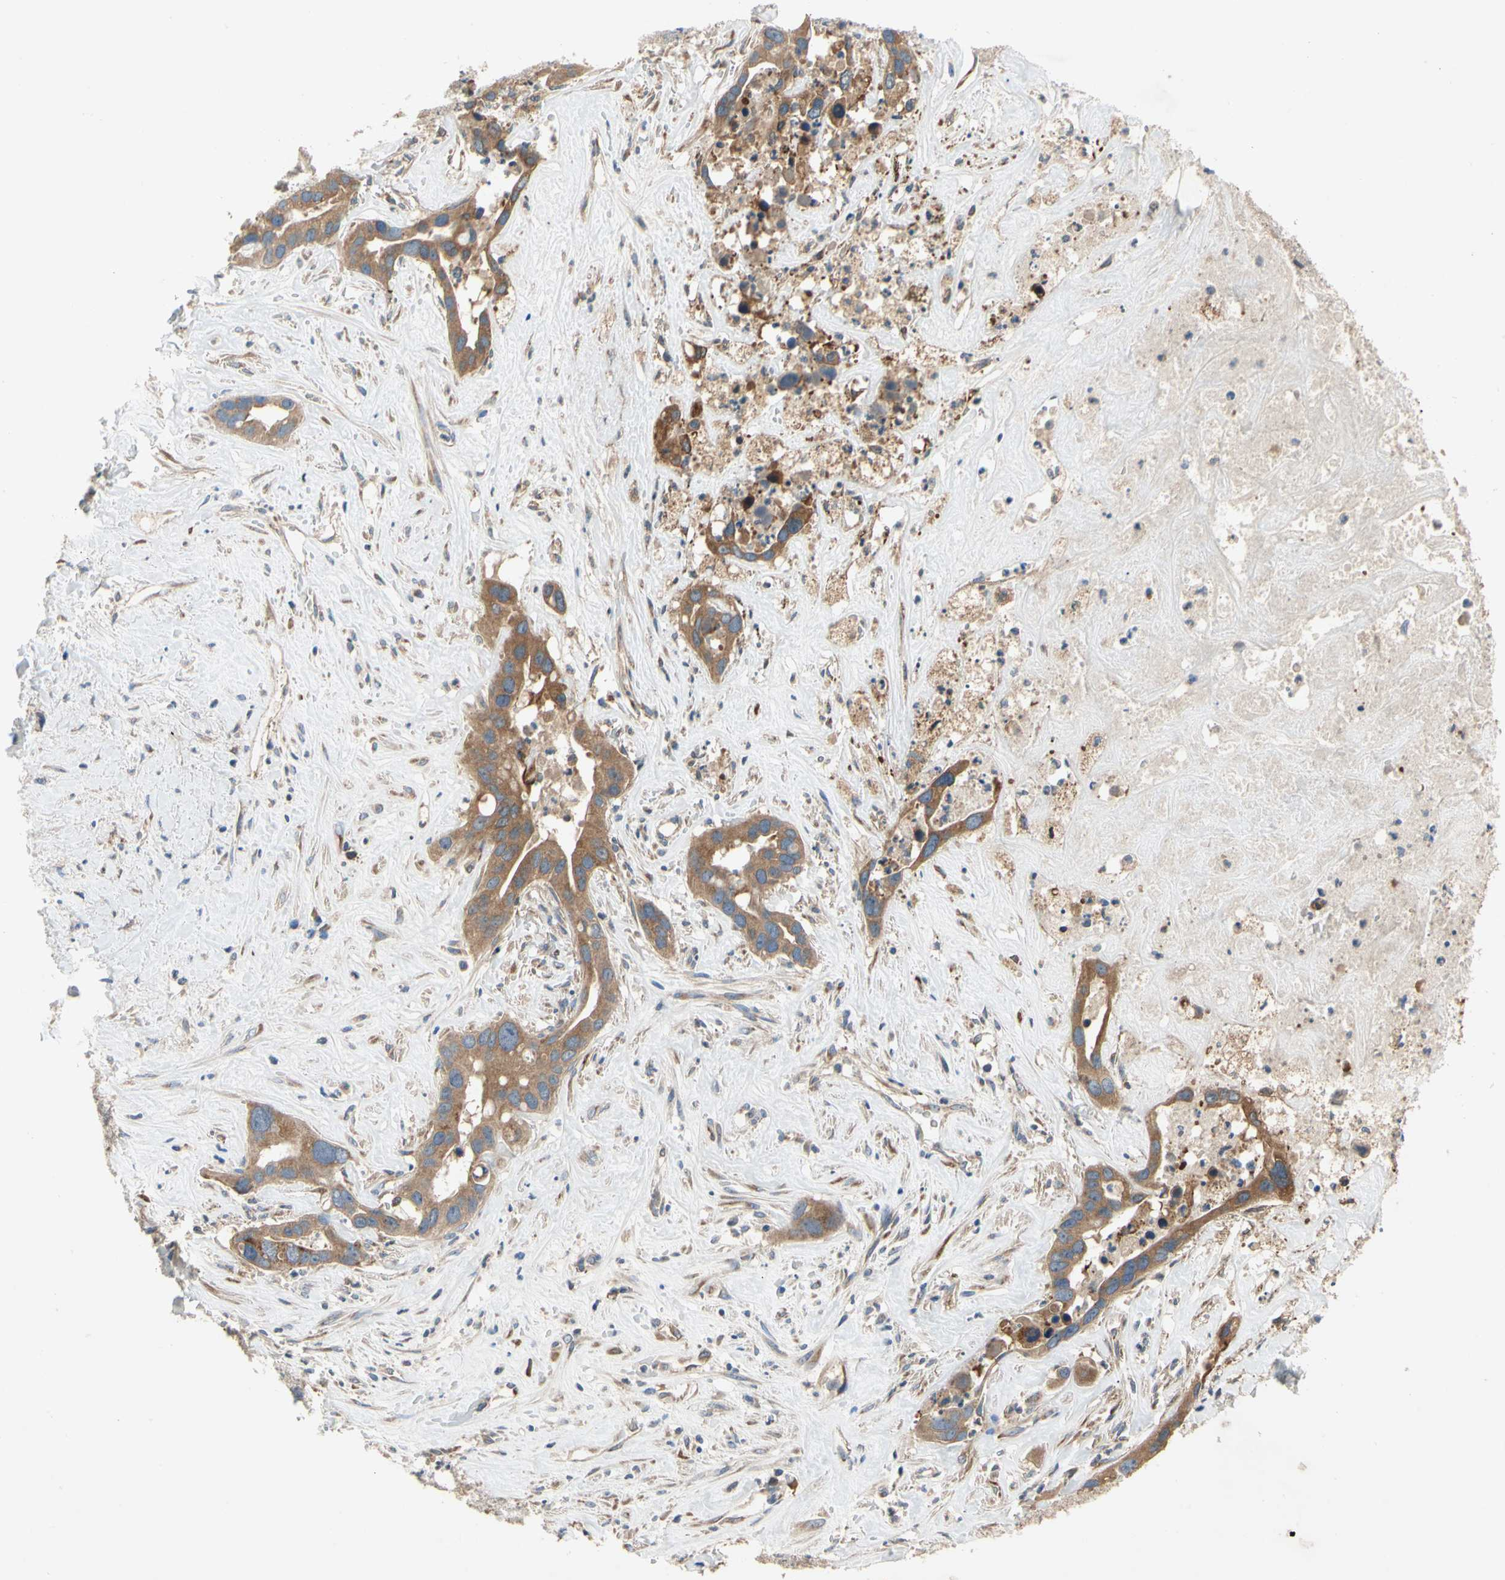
{"staining": {"intensity": "moderate", "quantity": ">75%", "location": "cytoplasmic/membranous"}, "tissue": "liver cancer", "cell_type": "Tumor cells", "image_type": "cancer", "snomed": [{"axis": "morphology", "description": "Cholangiocarcinoma"}, {"axis": "topography", "description": "Liver"}], "caption": "Immunohistochemical staining of liver cholangiocarcinoma shows moderate cytoplasmic/membranous protein expression in about >75% of tumor cells. Using DAB (3,3'-diaminobenzidine) (brown) and hematoxylin (blue) stains, captured at high magnification using brightfield microscopy.", "gene": "XYLT1", "patient": {"sex": "female", "age": 65}}